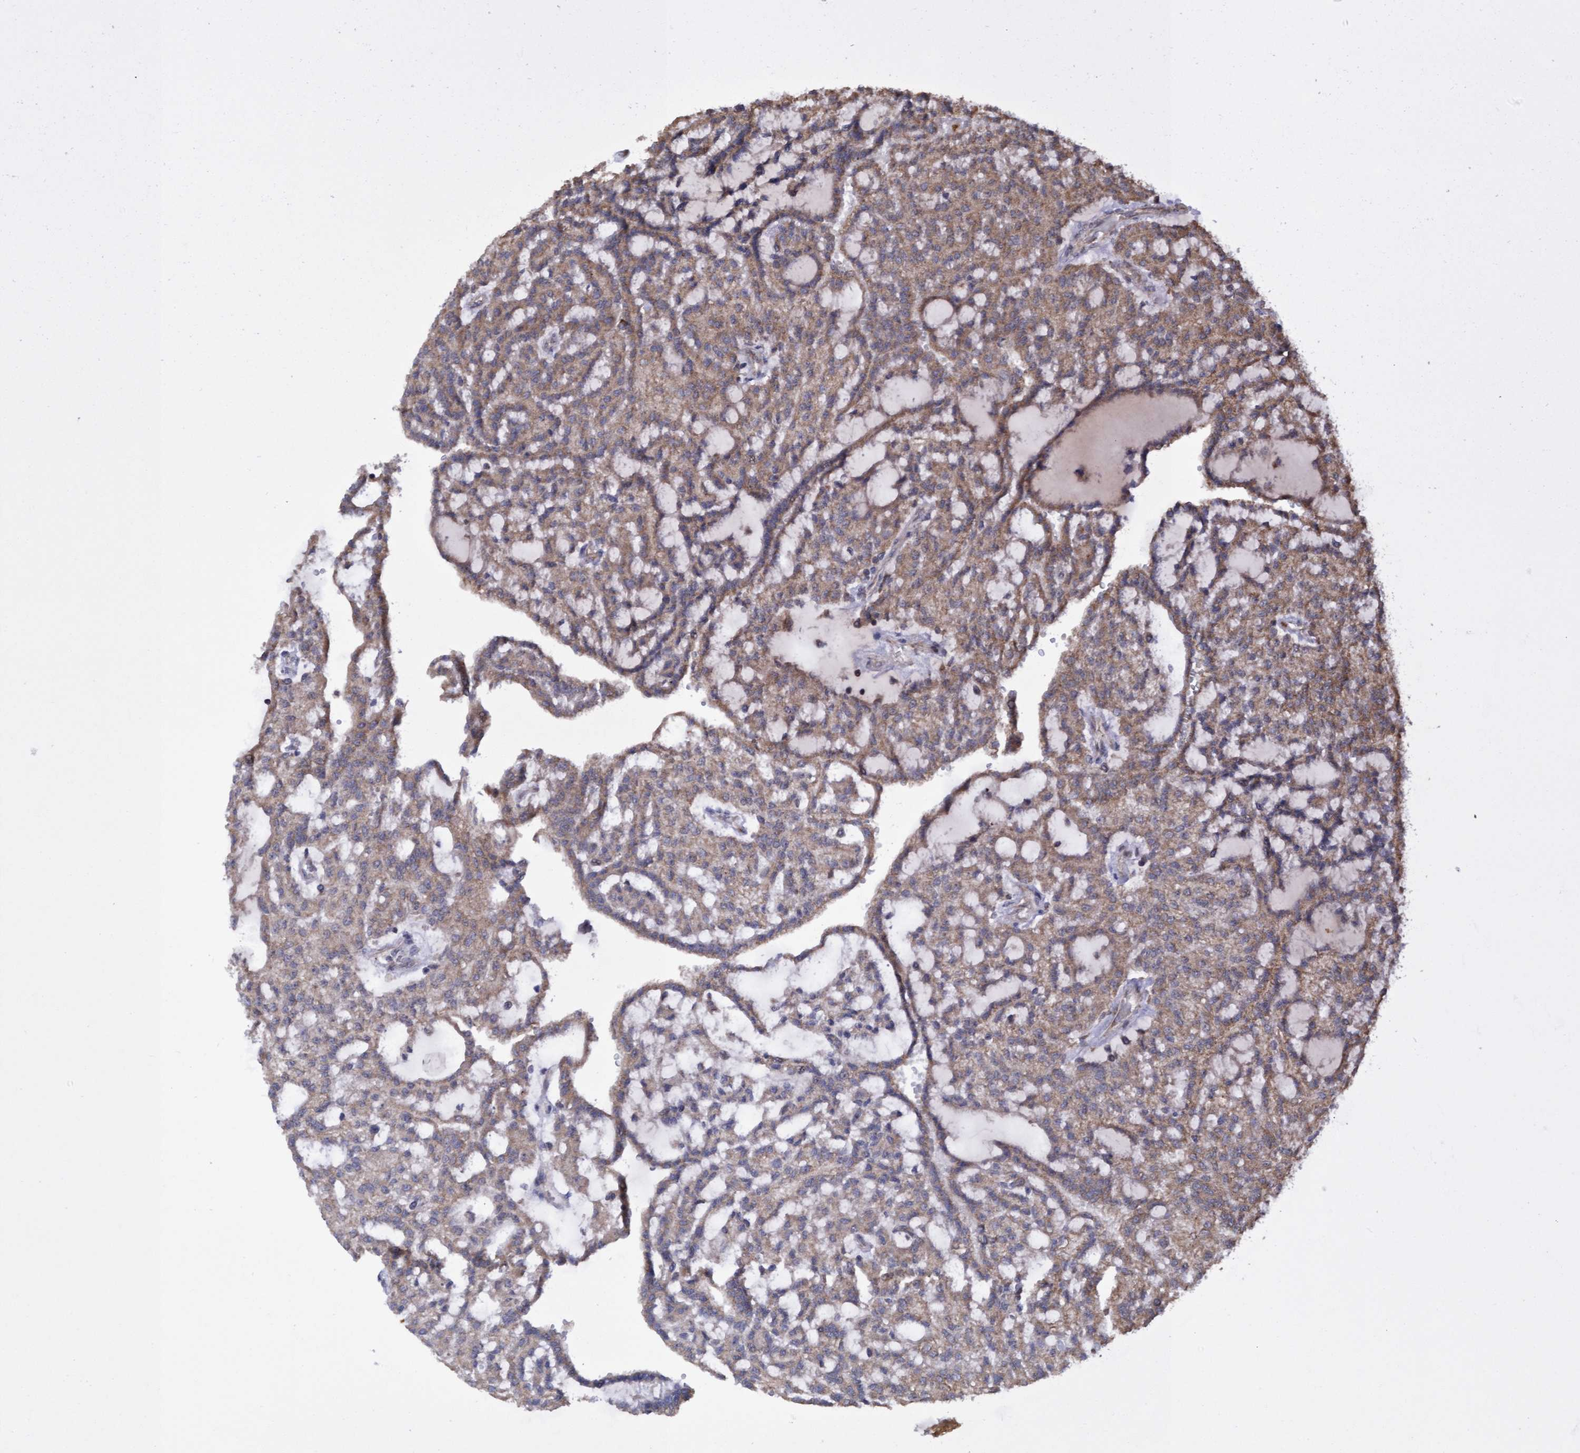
{"staining": {"intensity": "moderate", "quantity": ">75%", "location": "cytoplasmic/membranous"}, "tissue": "renal cancer", "cell_type": "Tumor cells", "image_type": "cancer", "snomed": [{"axis": "morphology", "description": "Adenocarcinoma, NOS"}, {"axis": "topography", "description": "Kidney"}], "caption": "Protein expression analysis of renal cancer shows moderate cytoplasmic/membranous positivity in approximately >75% of tumor cells. (Brightfield microscopy of DAB IHC at high magnification).", "gene": "ELP5", "patient": {"sex": "male", "age": 63}}